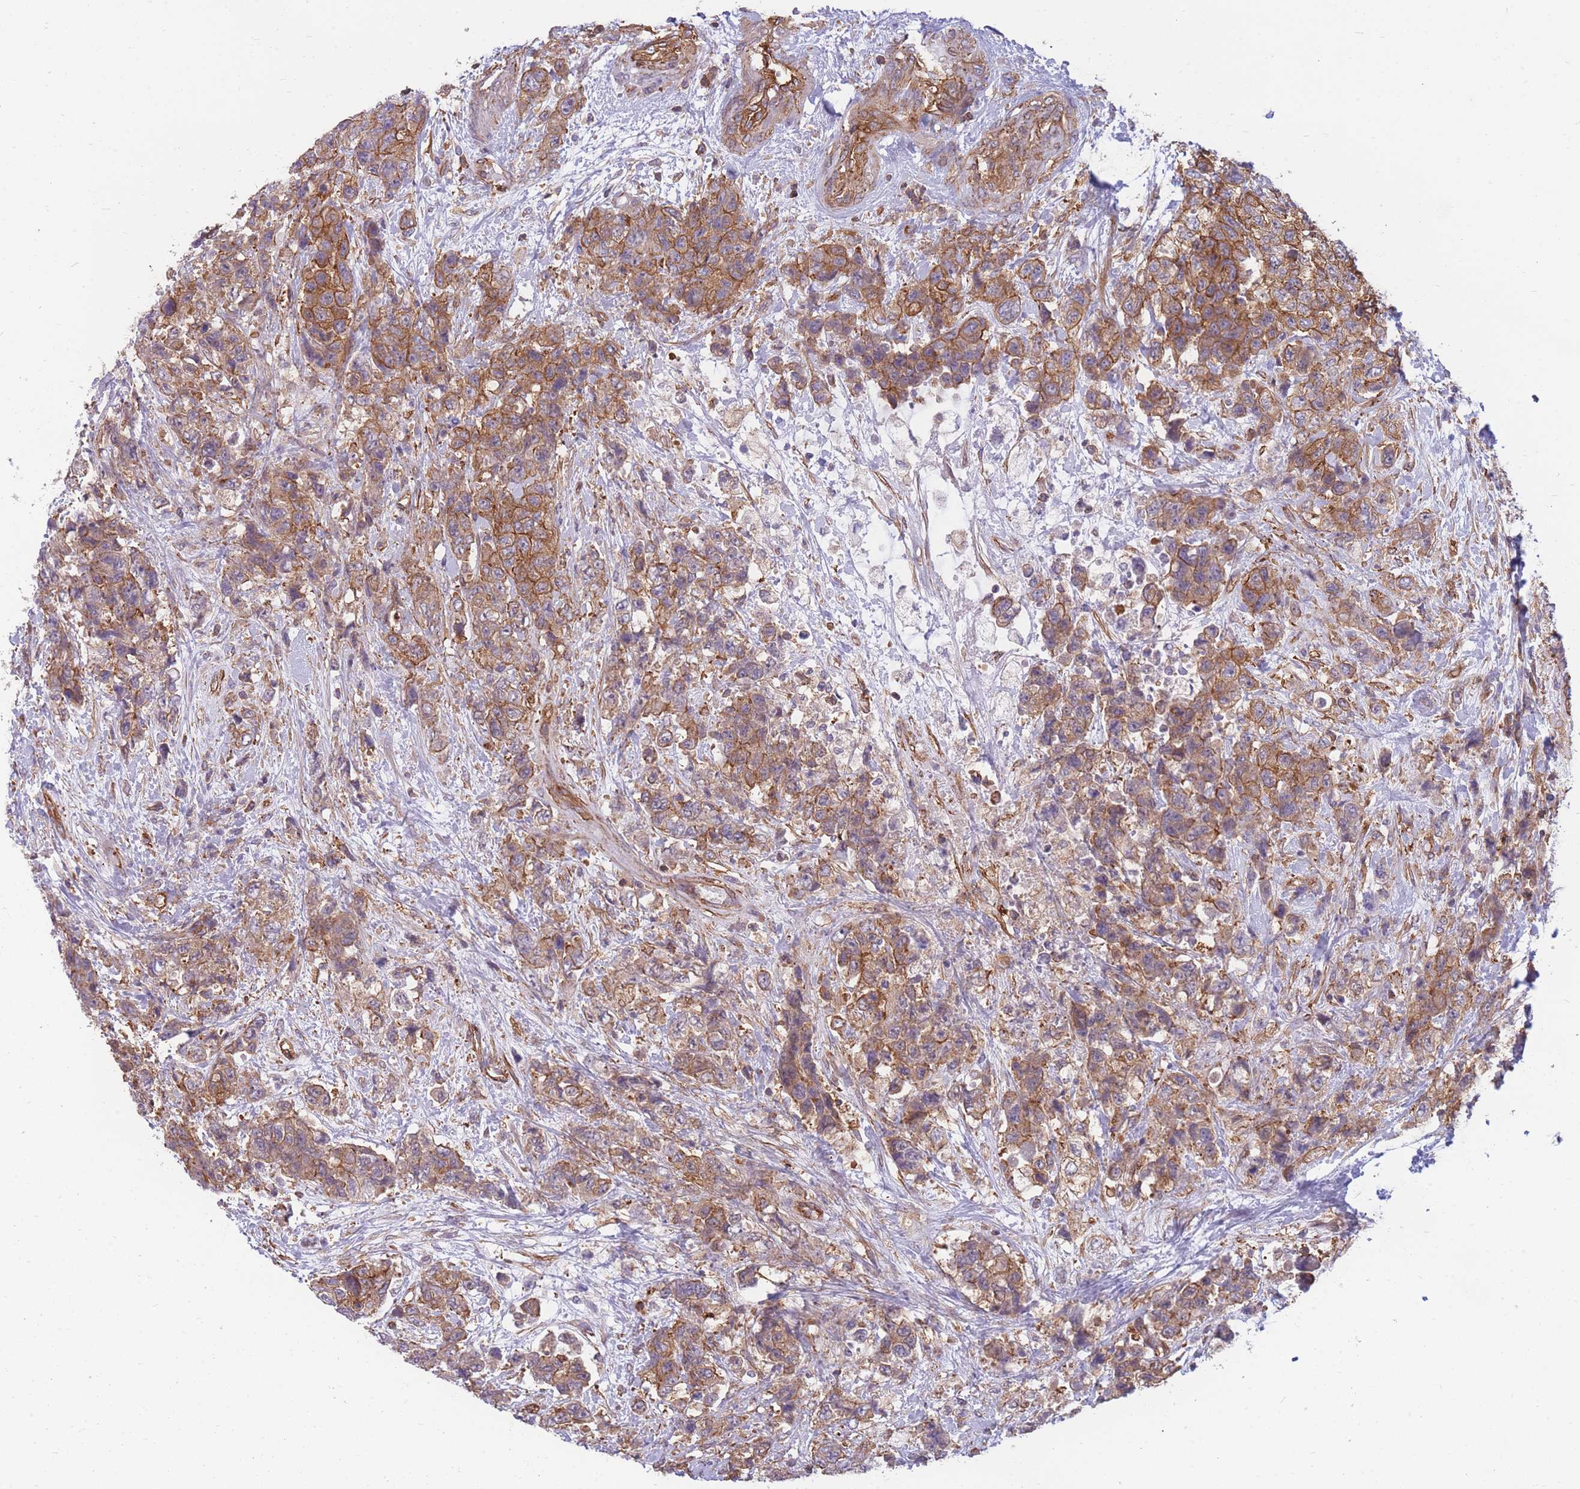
{"staining": {"intensity": "moderate", "quantity": ">75%", "location": "cytoplasmic/membranous"}, "tissue": "urothelial cancer", "cell_type": "Tumor cells", "image_type": "cancer", "snomed": [{"axis": "morphology", "description": "Urothelial carcinoma, High grade"}, {"axis": "topography", "description": "Urinary bladder"}], "caption": "Protein expression analysis of urothelial cancer reveals moderate cytoplasmic/membranous staining in about >75% of tumor cells.", "gene": "GGA1", "patient": {"sex": "female", "age": 78}}